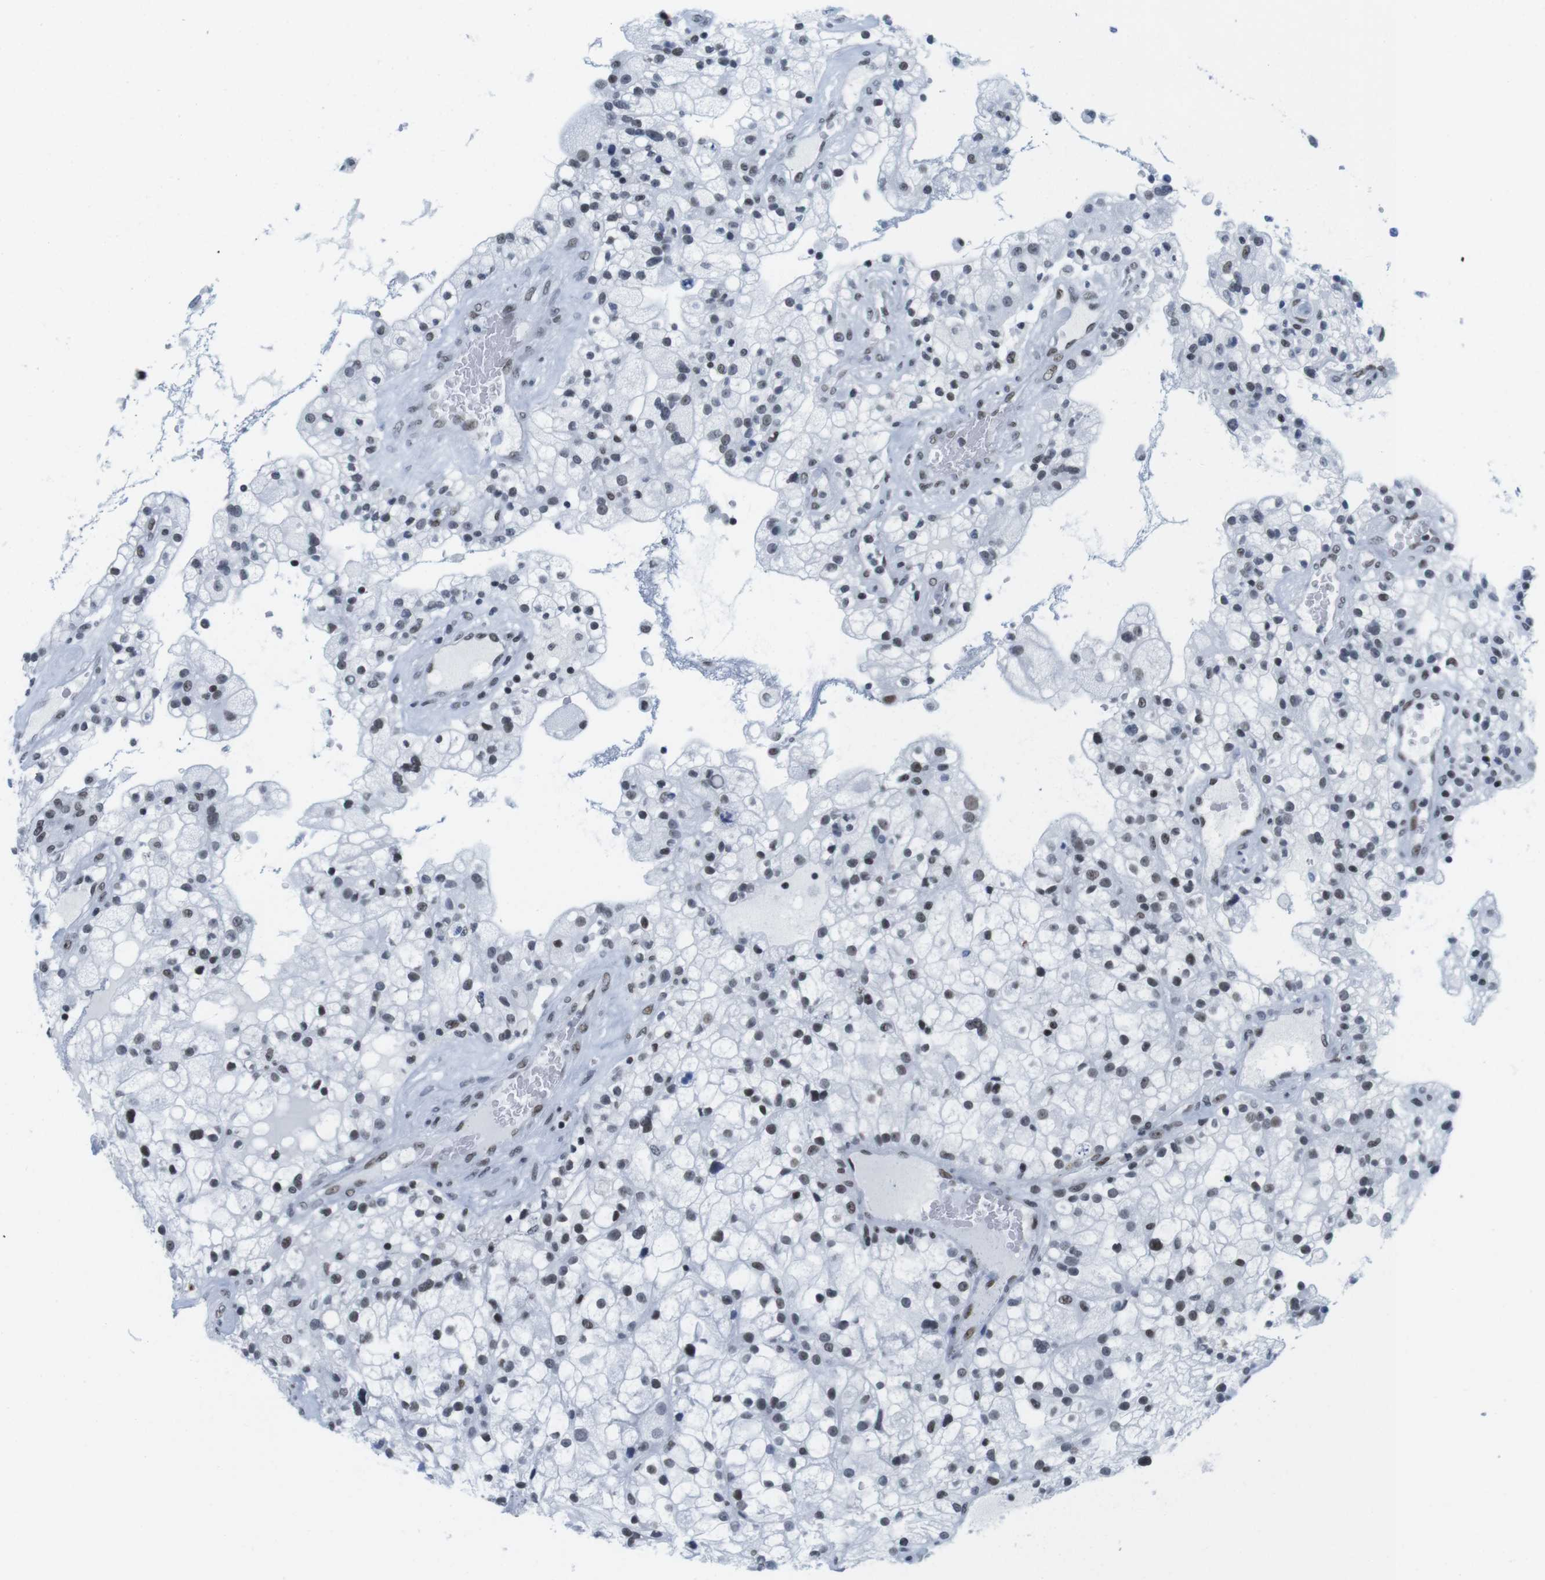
{"staining": {"intensity": "strong", "quantity": "25%-75%", "location": "nuclear"}, "tissue": "renal cancer", "cell_type": "Tumor cells", "image_type": "cancer", "snomed": [{"axis": "morphology", "description": "Adenocarcinoma, NOS"}, {"axis": "topography", "description": "Kidney"}], "caption": "Human renal cancer stained with a protein marker reveals strong staining in tumor cells.", "gene": "IFI16", "patient": {"sex": "female", "age": 52}}